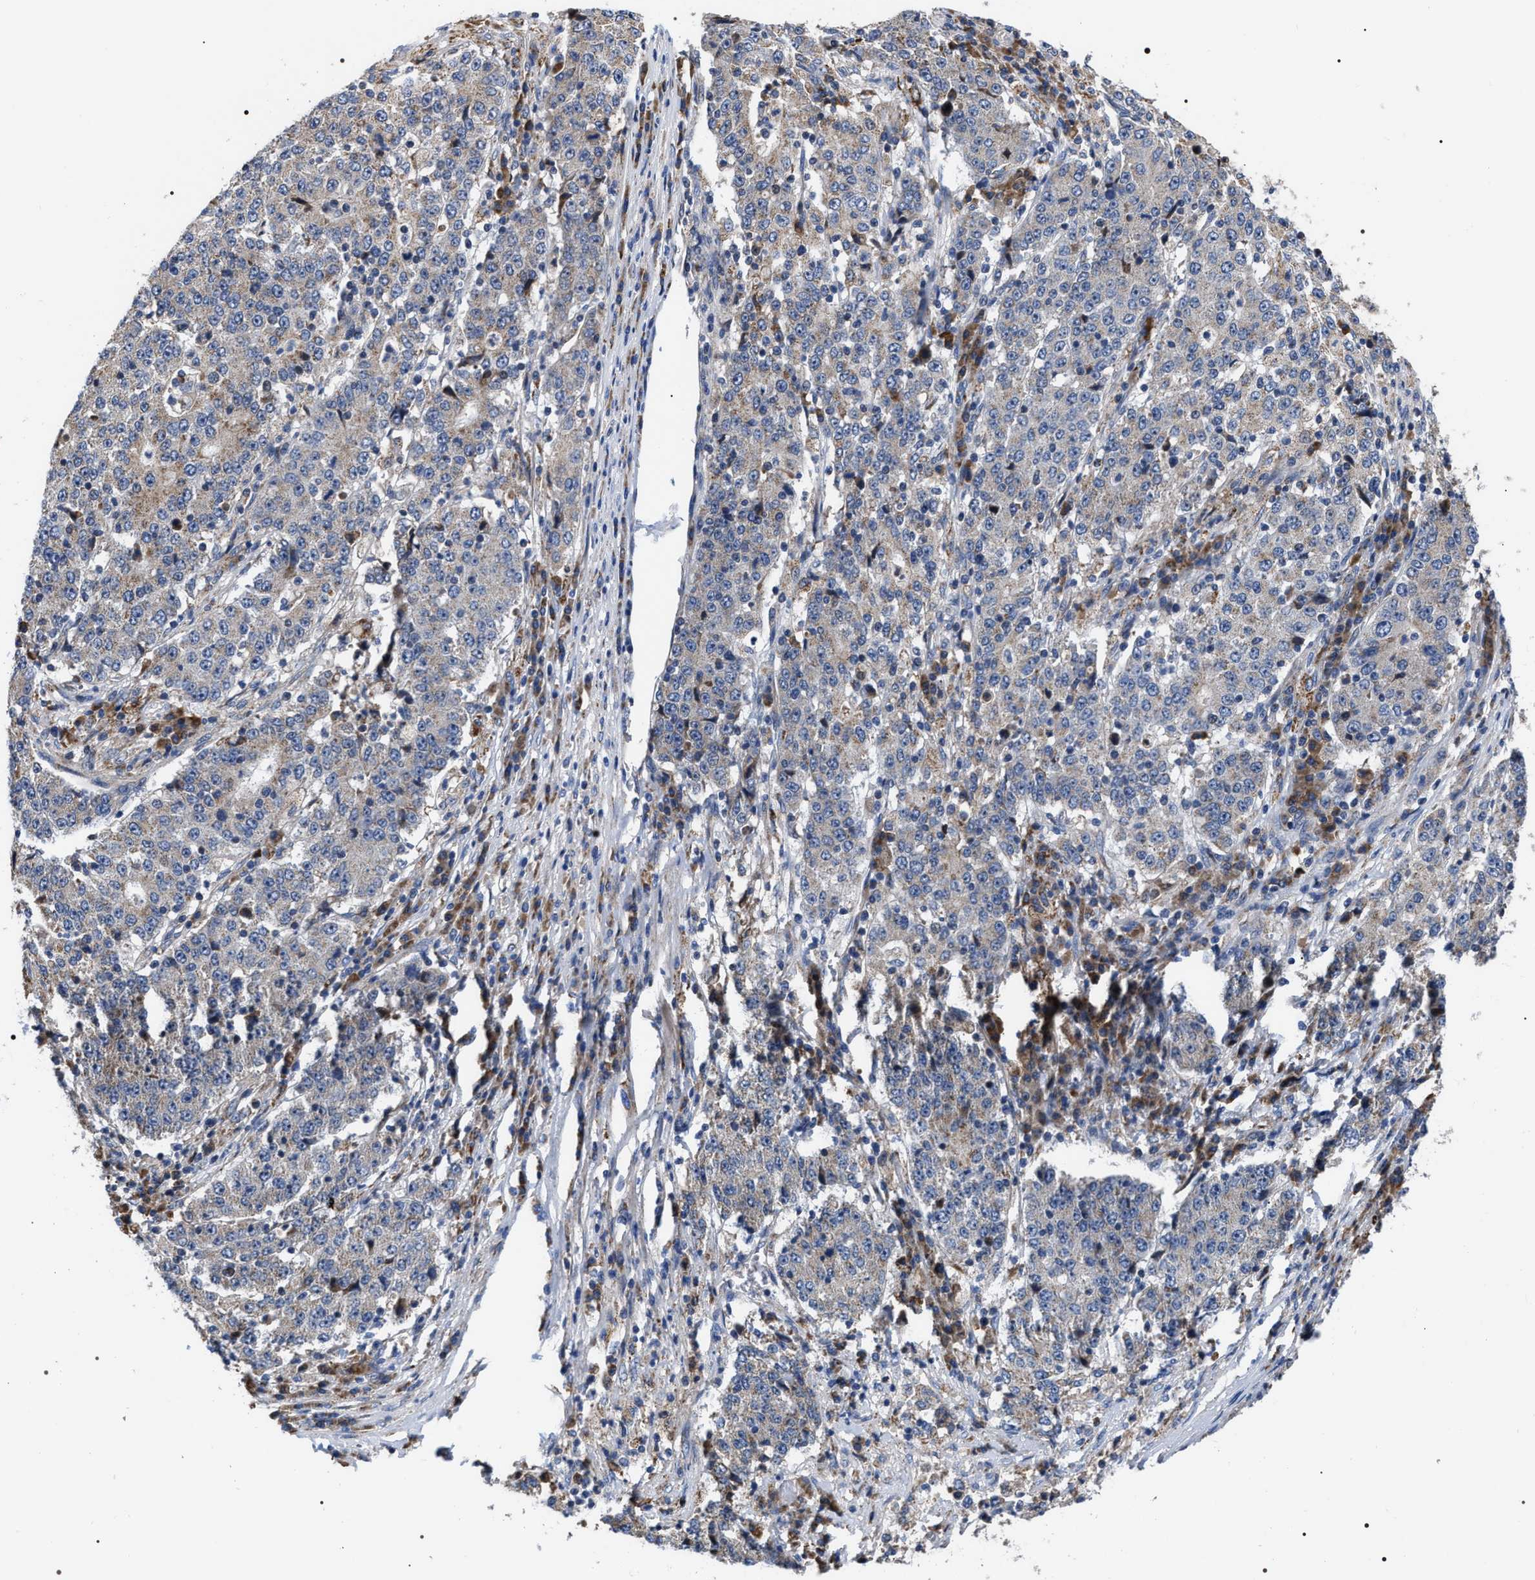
{"staining": {"intensity": "moderate", "quantity": "<25%", "location": "cytoplasmic/membranous"}, "tissue": "stomach cancer", "cell_type": "Tumor cells", "image_type": "cancer", "snomed": [{"axis": "morphology", "description": "Adenocarcinoma, NOS"}, {"axis": "topography", "description": "Stomach"}], "caption": "Protein staining exhibits moderate cytoplasmic/membranous positivity in approximately <25% of tumor cells in stomach cancer (adenocarcinoma). Nuclei are stained in blue.", "gene": "MACC1", "patient": {"sex": "male", "age": 59}}